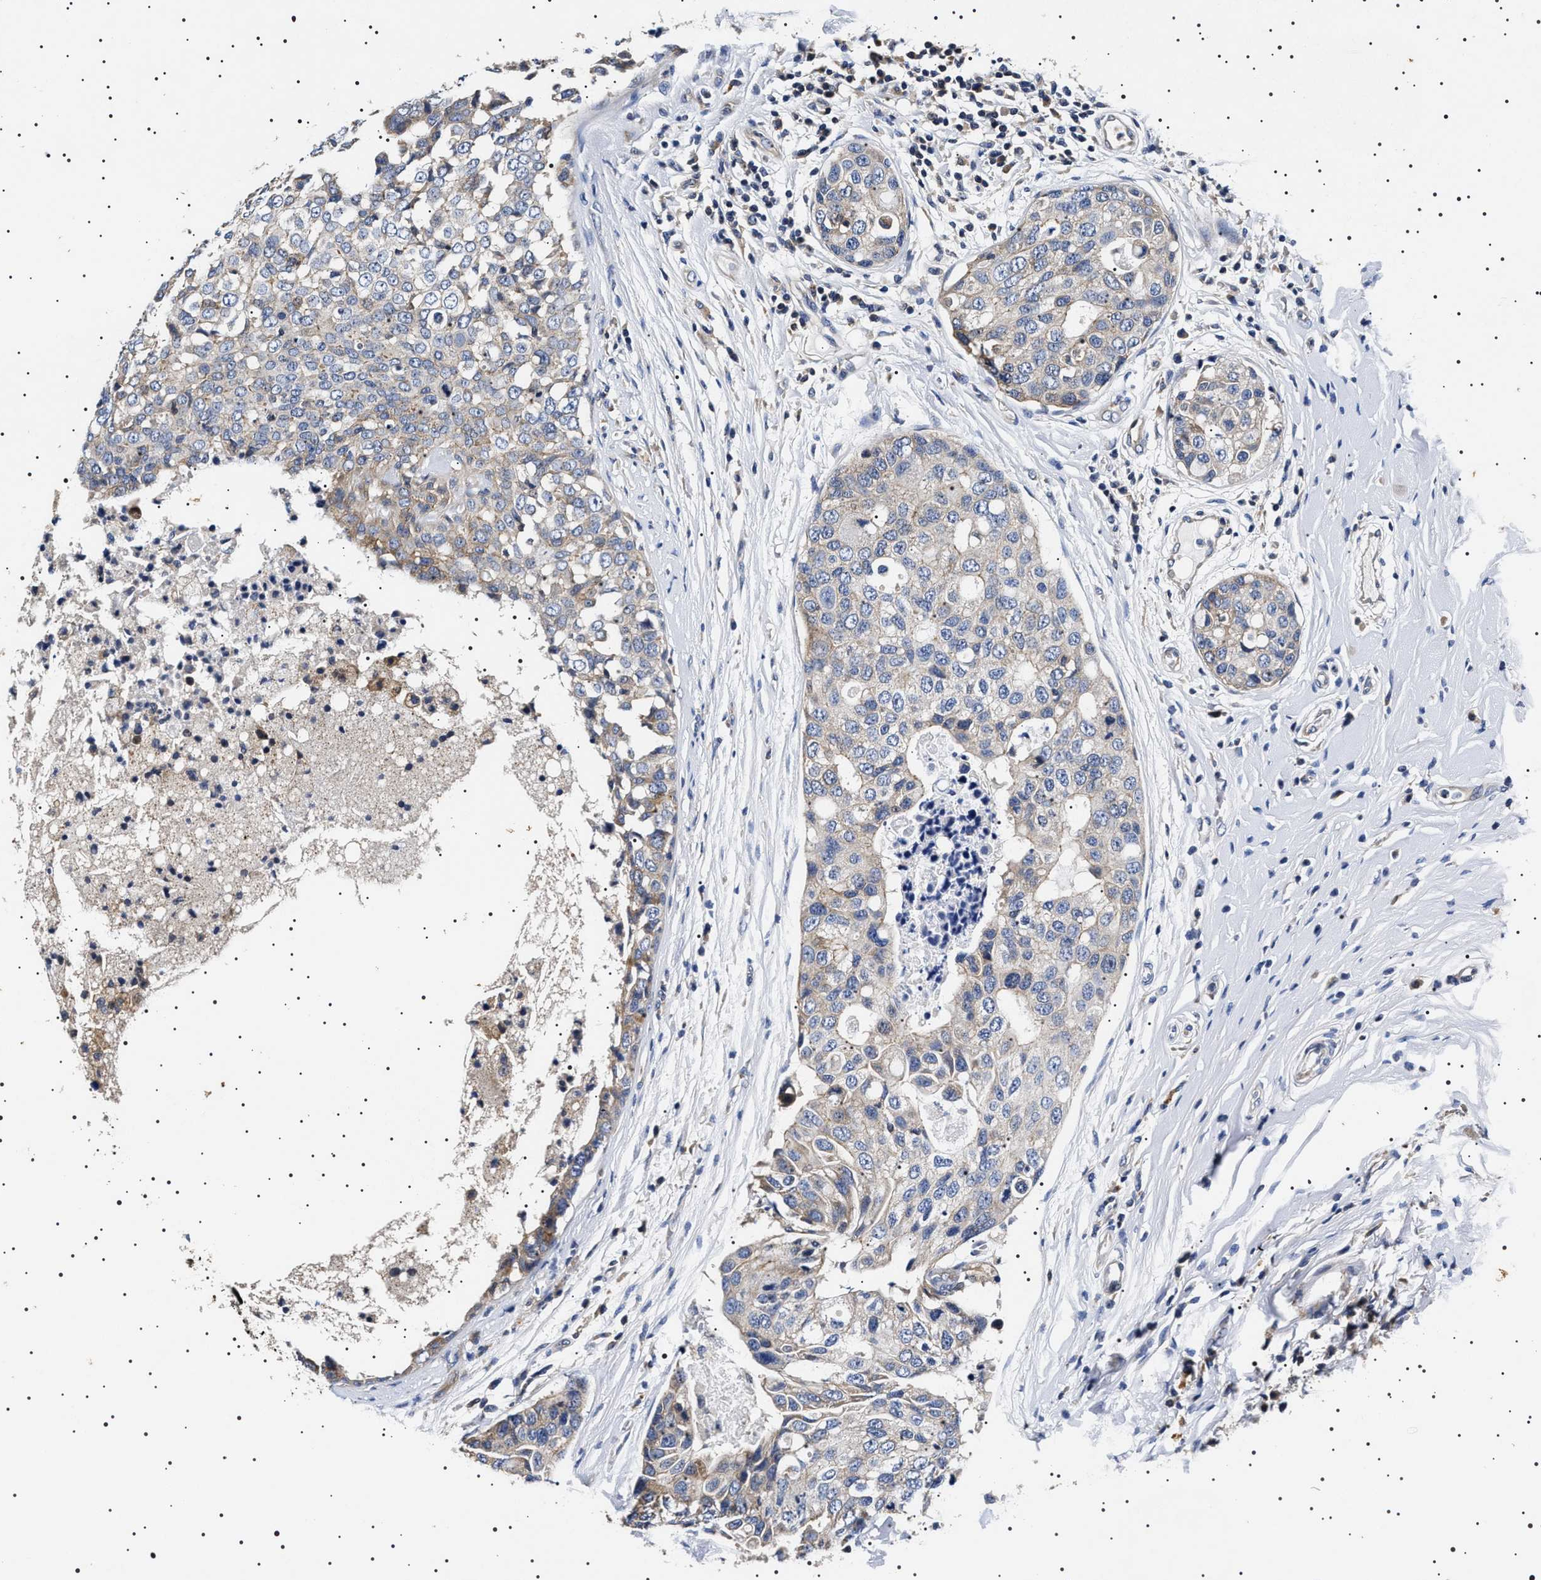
{"staining": {"intensity": "weak", "quantity": "<25%", "location": "cytoplasmic/membranous"}, "tissue": "breast cancer", "cell_type": "Tumor cells", "image_type": "cancer", "snomed": [{"axis": "morphology", "description": "Duct carcinoma"}, {"axis": "topography", "description": "Breast"}], "caption": "A histopathology image of human breast cancer is negative for staining in tumor cells.", "gene": "SLC4A7", "patient": {"sex": "female", "age": 27}}